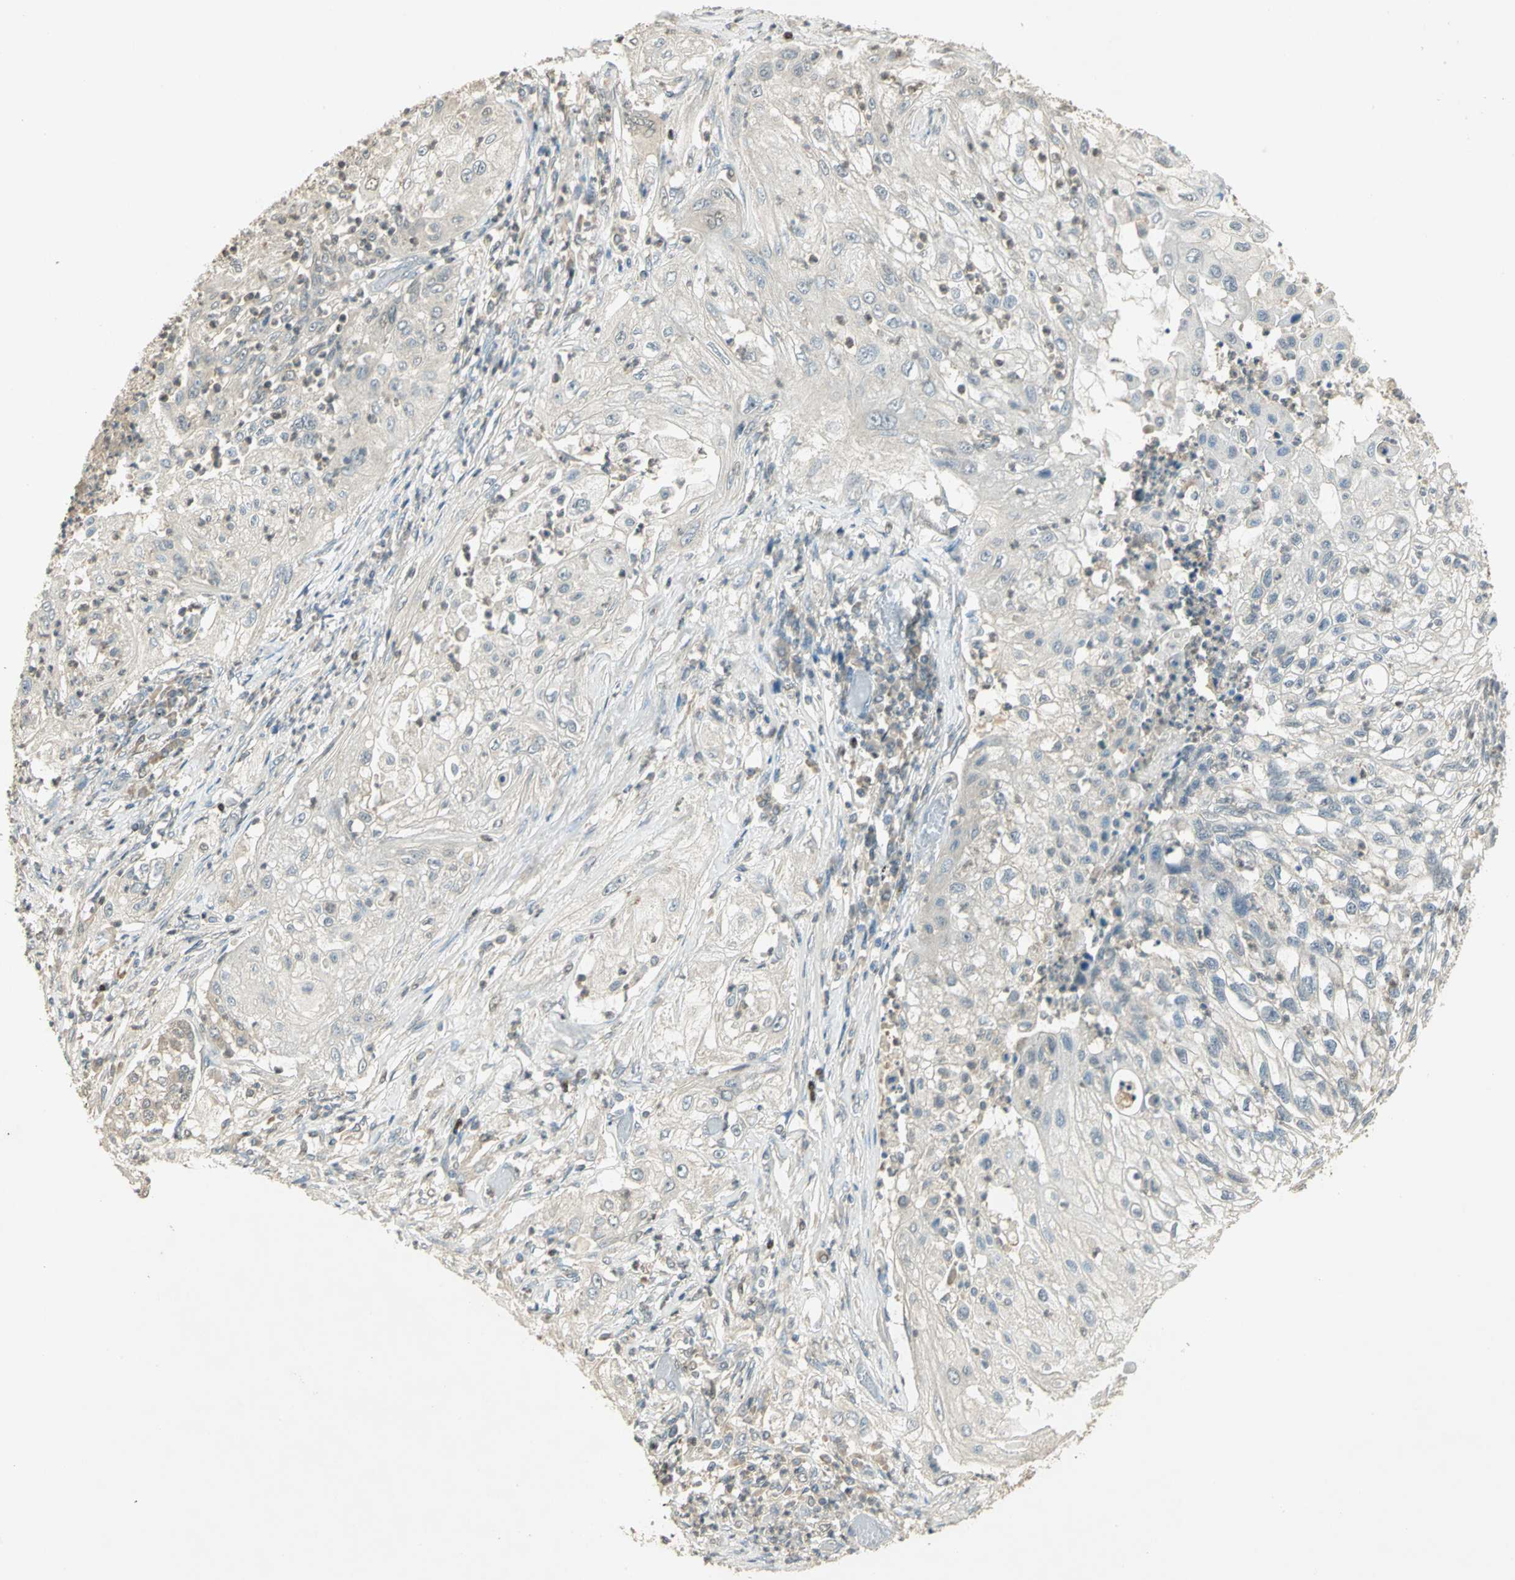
{"staining": {"intensity": "negative", "quantity": "none", "location": "none"}, "tissue": "lung cancer", "cell_type": "Tumor cells", "image_type": "cancer", "snomed": [{"axis": "morphology", "description": "Inflammation, NOS"}, {"axis": "morphology", "description": "Squamous cell carcinoma, NOS"}, {"axis": "topography", "description": "Lymph node"}, {"axis": "topography", "description": "Soft tissue"}, {"axis": "topography", "description": "Lung"}], "caption": "Tumor cells are negative for brown protein staining in squamous cell carcinoma (lung). The staining was performed using DAB (3,3'-diaminobenzidine) to visualize the protein expression in brown, while the nuclei were stained in blue with hematoxylin (Magnification: 20x).", "gene": "BIRC2", "patient": {"sex": "male", "age": 66}}